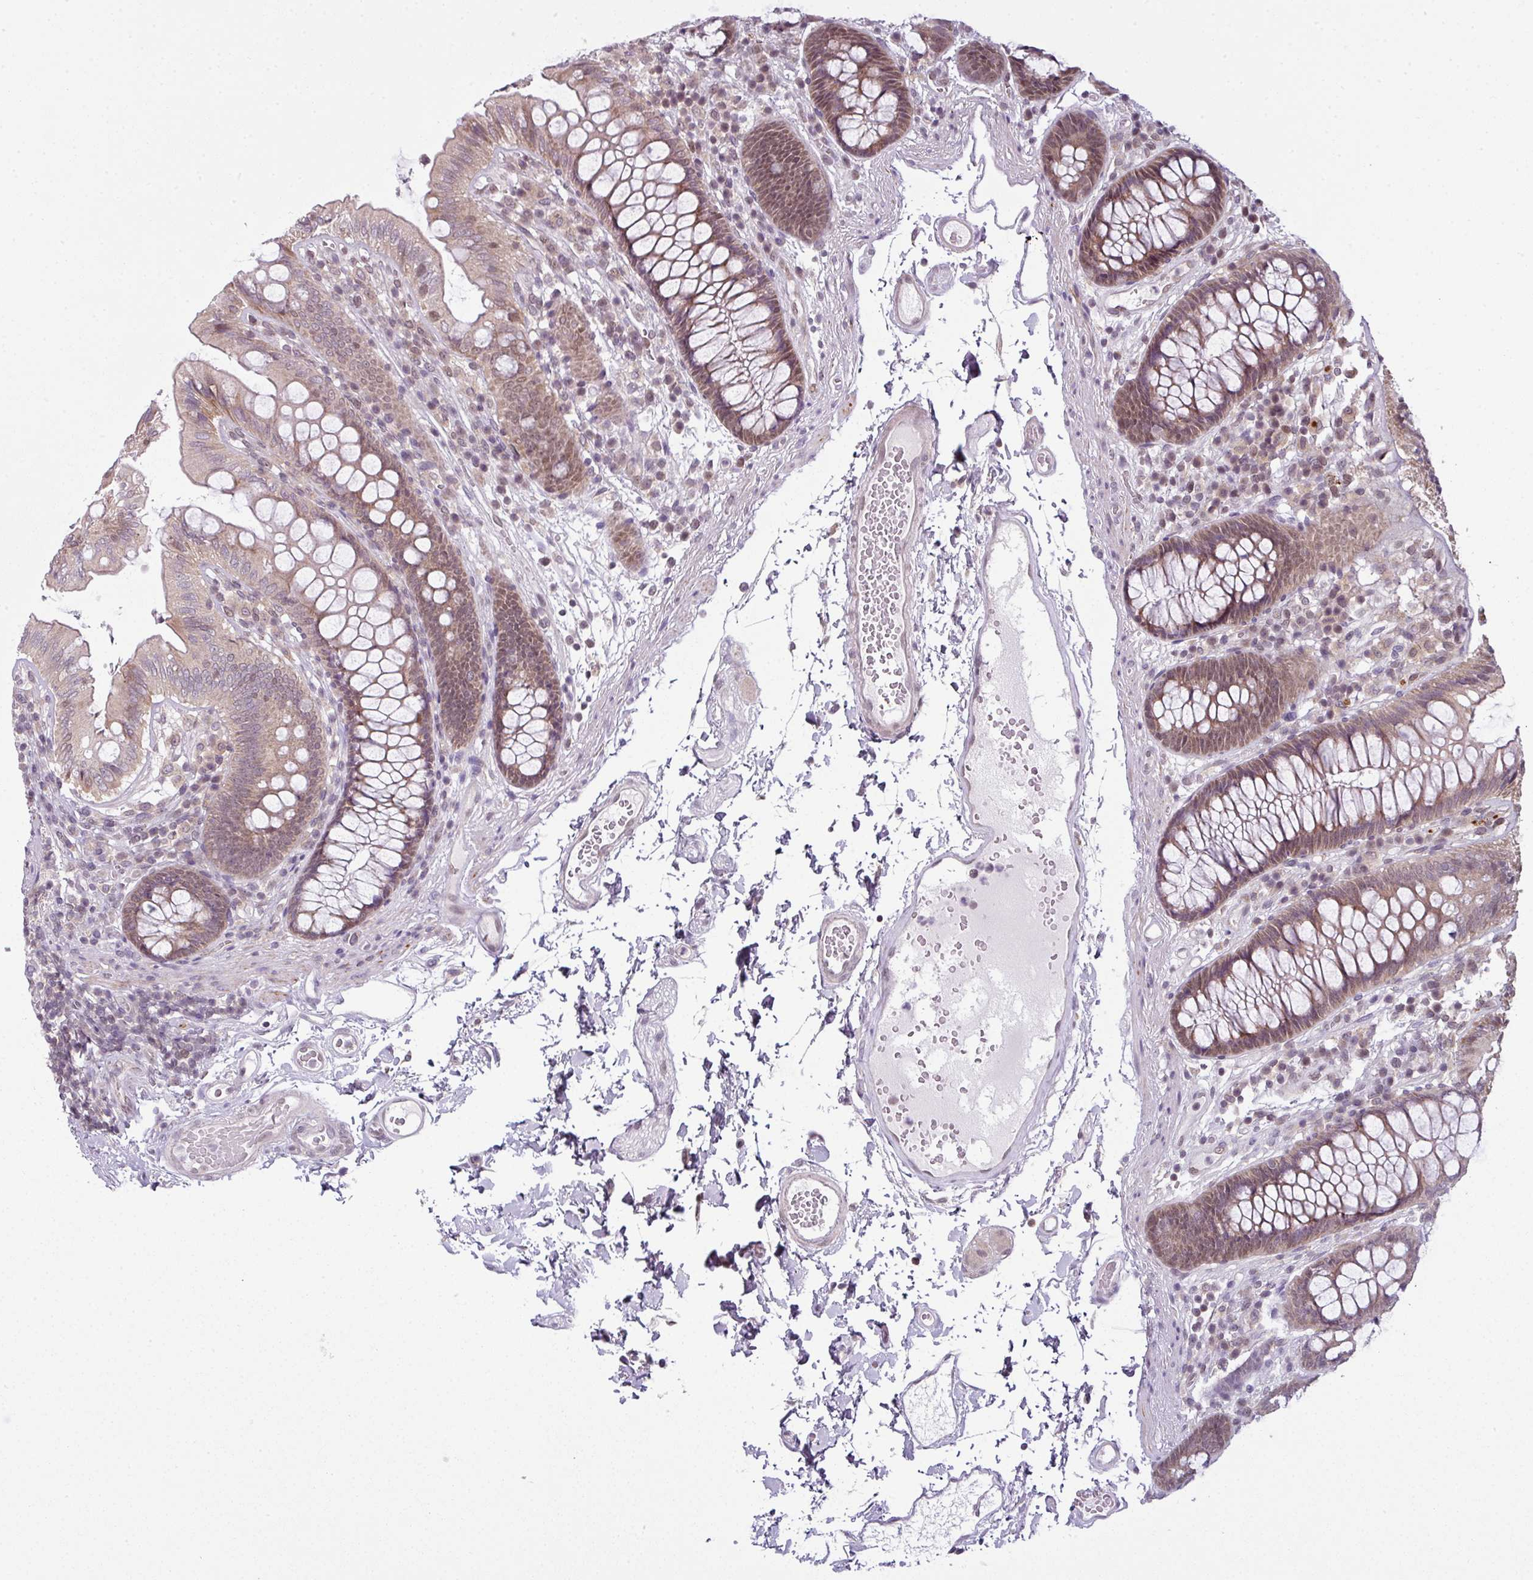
{"staining": {"intensity": "weak", "quantity": ">75%", "location": "nuclear"}, "tissue": "colon", "cell_type": "Endothelial cells", "image_type": "normal", "snomed": [{"axis": "morphology", "description": "Normal tissue, NOS"}, {"axis": "topography", "description": "Colon"}], "caption": "DAB immunohistochemical staining of unremarkable human colon exhibits weak nuclear protein staining in approximately >75% of endothelial cells. (DAB (3,3'-diaminobenzidine) = brown stain, brightfield microscopy at high magnification).", "gene": "DERPC", "patient": {"sex": "male", "age": 84}}